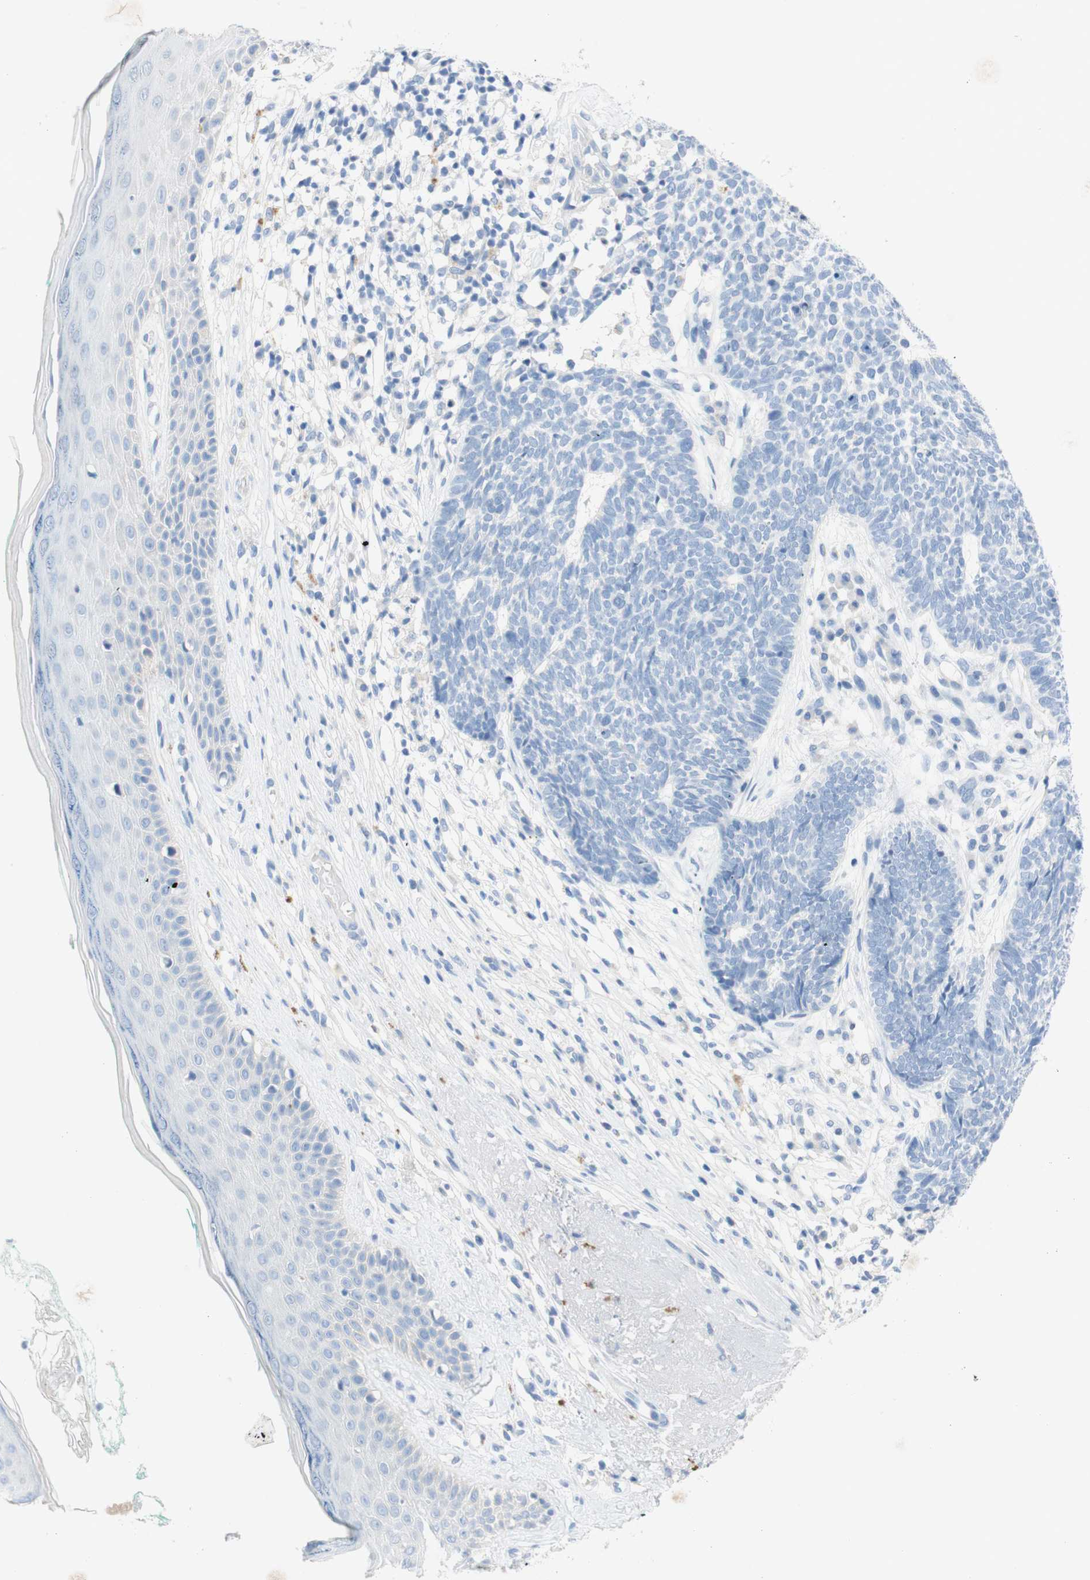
{"staining": {"intensity": "negative", "quantity": "none", "location": "none"}, "tissue": "skin cancer", "cell_type": "Tumor cells", "image_type": "cancer", "snomed": [{"axis": "morphology", "description": "Basal cell carcinoma"}, {"axis": "topography", "description": "Skin"}], "caption": "Skin basal cell carcinoma was stained to show a protein in brown. There is no significant staining in tumor cells.", "gene": "POLR2J3", "patient": {"sex": "female", "age": 84}}